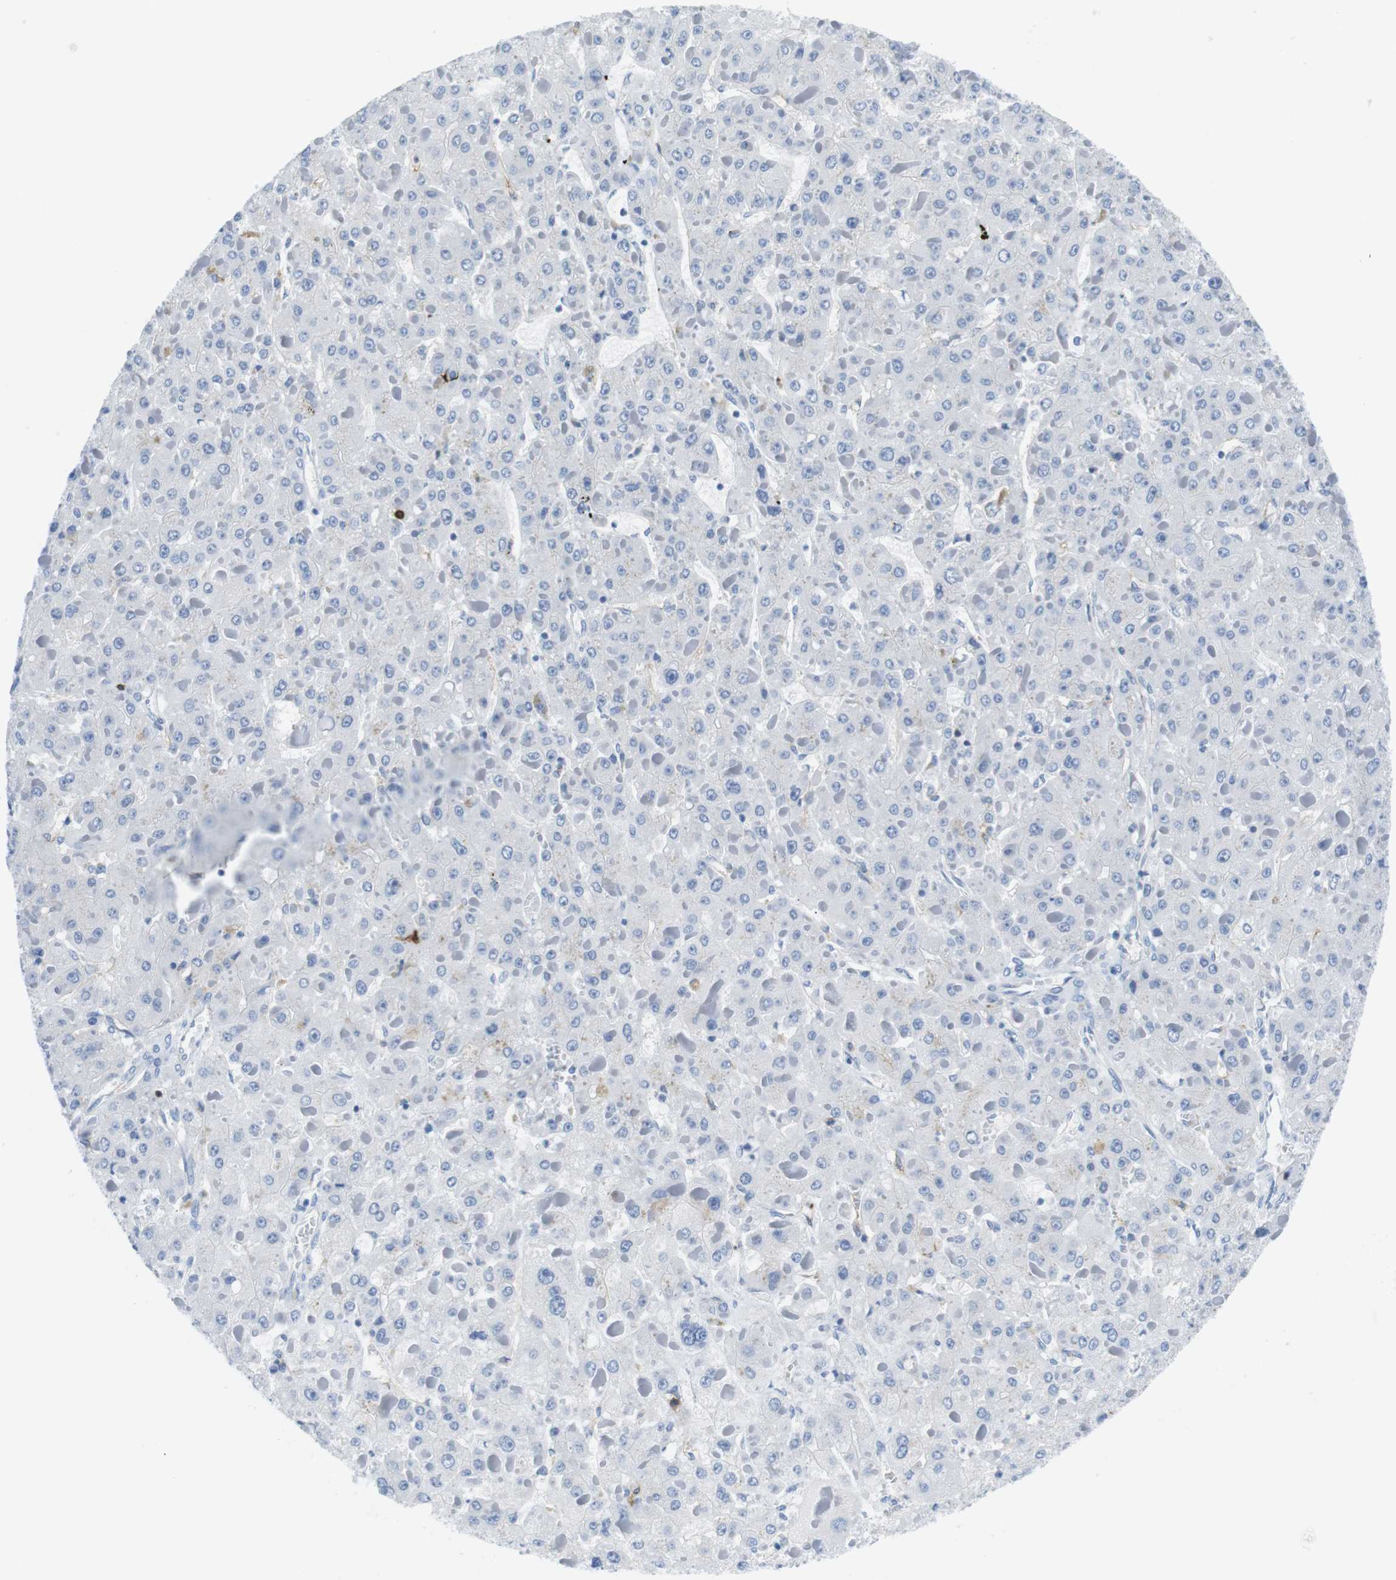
{"staining": {"intensity": "negative", "quantity": "none", "location": "none"}, "tissue": "liver cancer", "cell_type": "Tumor cells", "image_type": "cancer", "snomed": [{"axis": "morphology", "description": "Carcinoma, Hepatocellular, NOS"}, {"axis": "topography", "description": "Liver"}], "caption": "This micrograph is of liver cancer (hepatocellular carcinoma) stained with immunohistochemistry to label a protein in brown with the nuclei are counter-stained blue. There is no staining in tumor cells.", "gene": "TNFRSF4", "patient": {"sex": "female", "age": 73}}